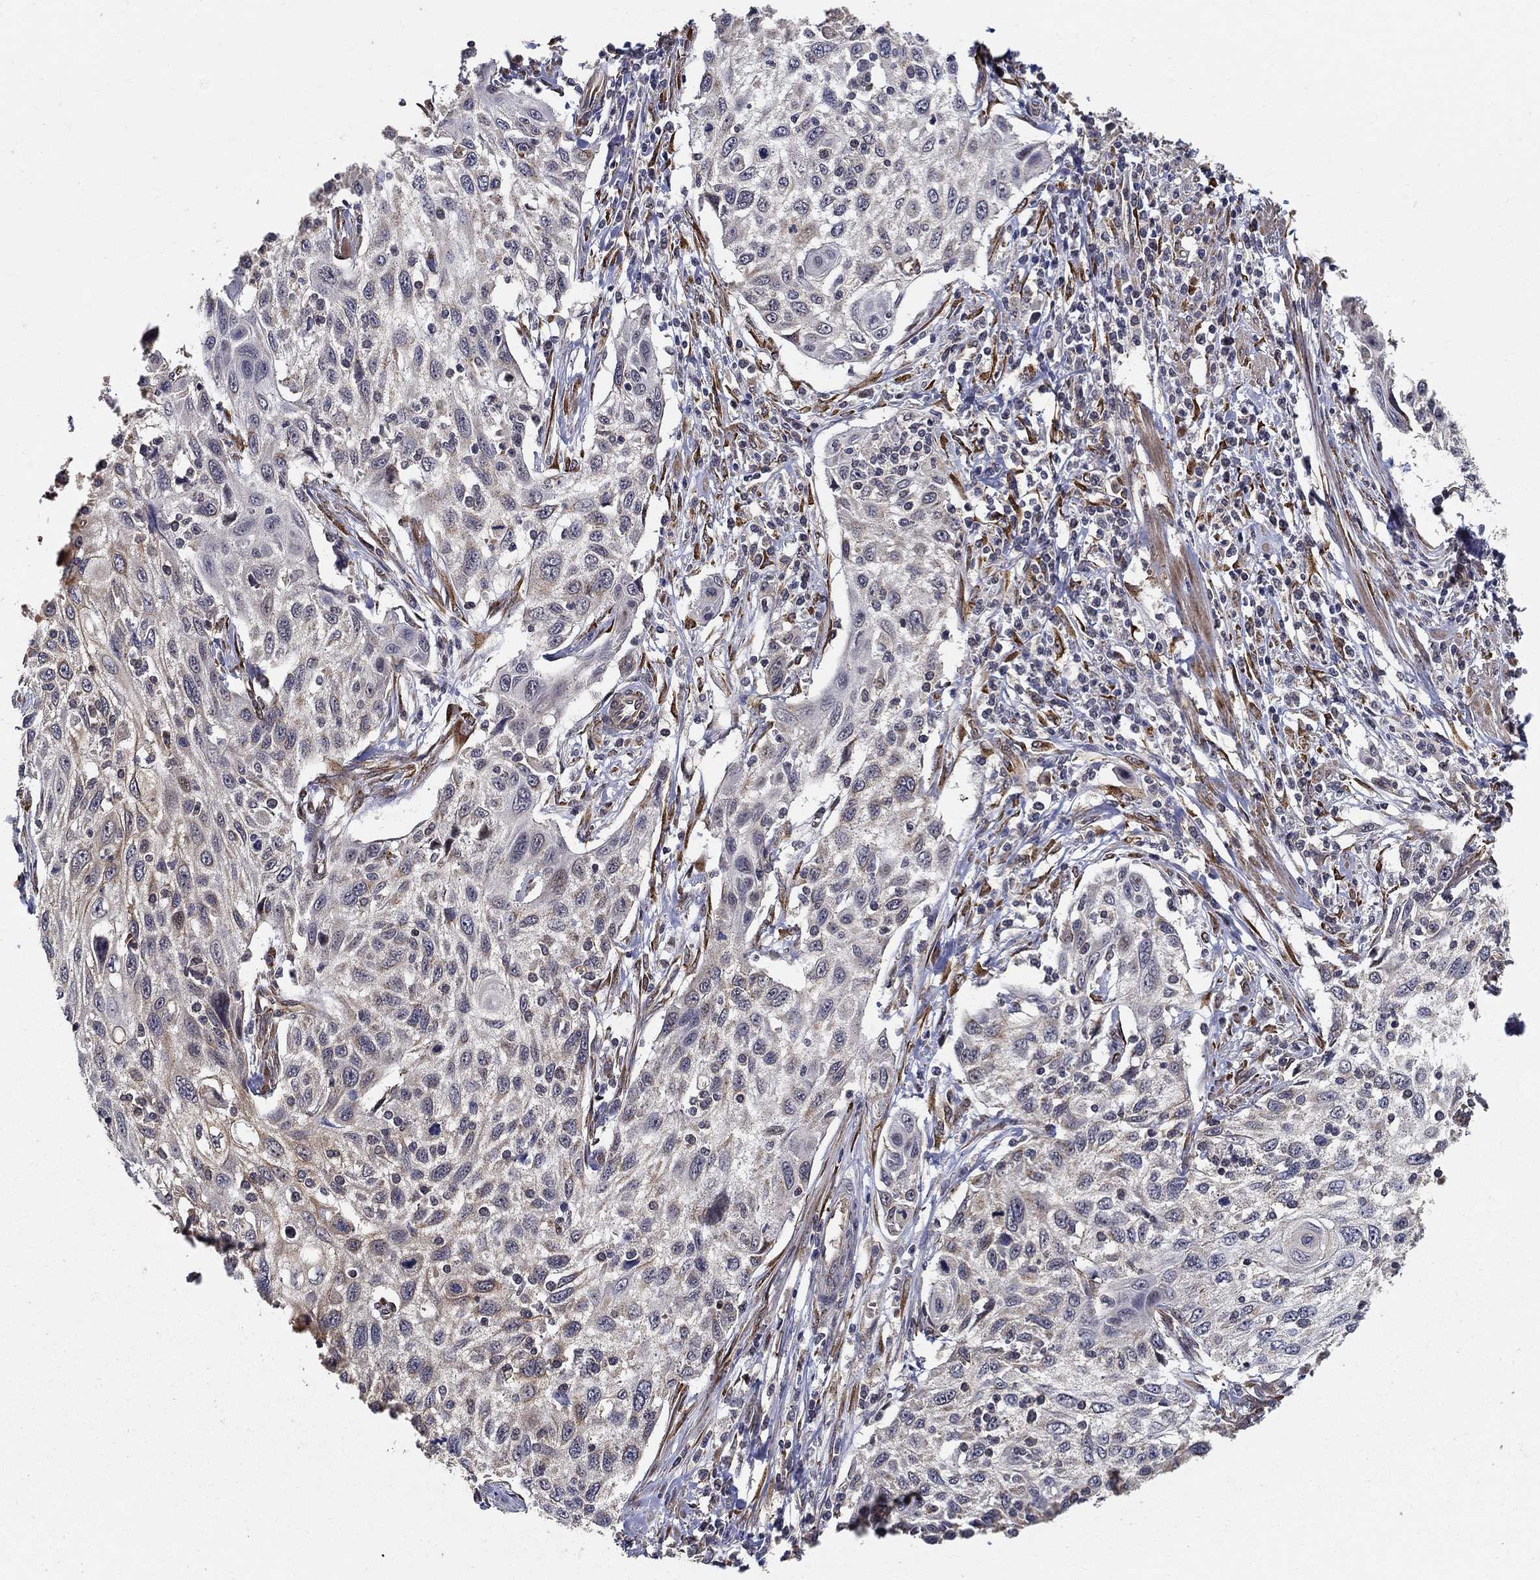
{"staining": {"intensity": "weak", "quantity": "<25%", "location": "cytoplasmic/membranous"}, "tissue": "cervical cancer", "cell_type": "Tumor cells", "image_type": "cancer", "snomed": [{"axis": "morphology", "description": "Squamous cell carcinoma, NOS"}, {"axis": "topography", "description": "Cervix"}], "caption": "Immunohistochemistry (IHC) of squamous cell carcinoma (cervical) demonstrates no staining in tumor cells.", "gene": "ZNF594", "patient": {"sex": "female", "age": 70}}